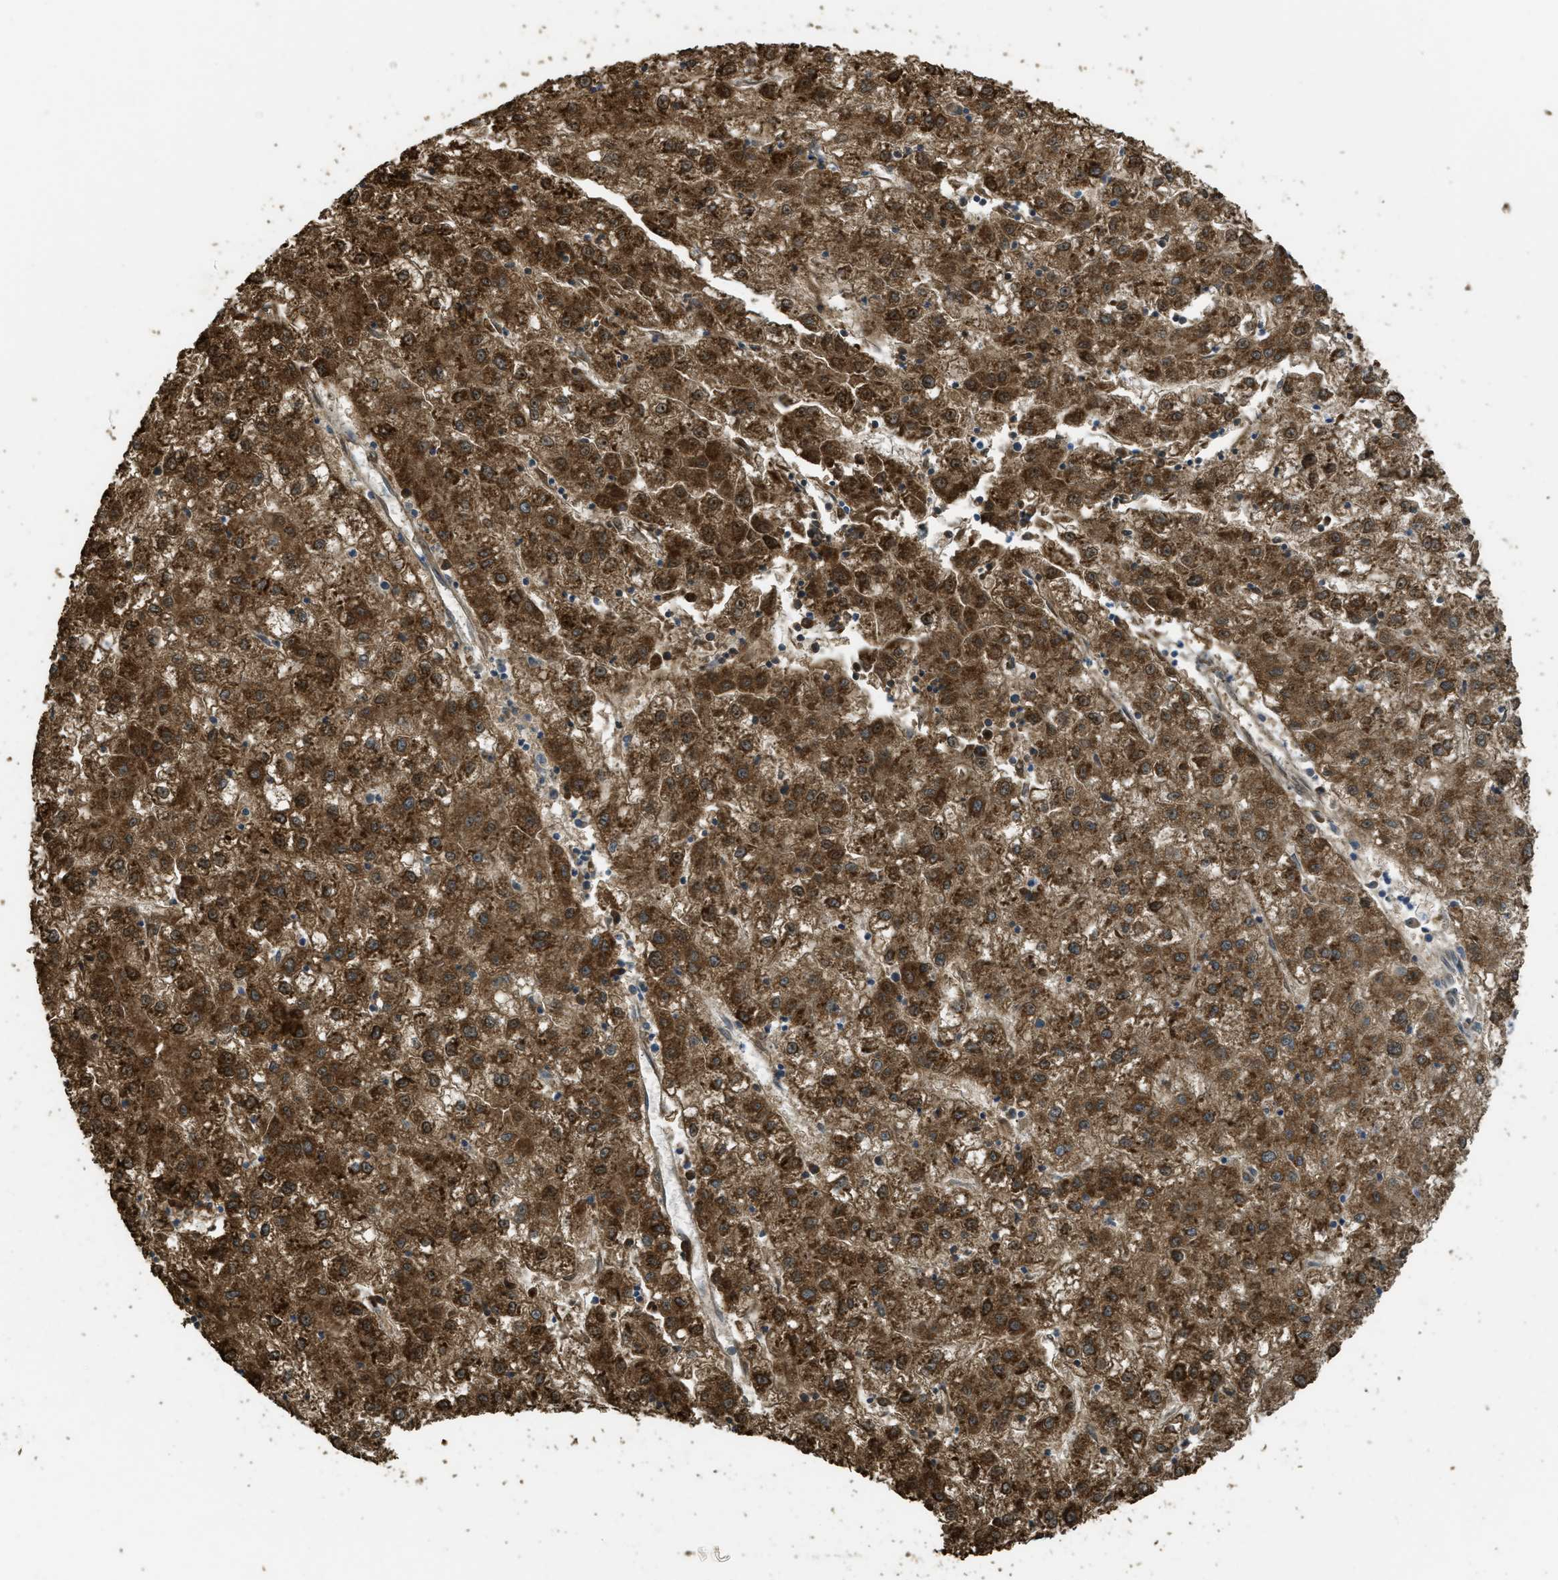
{"staining": {"intensity": "strong", "quantity": ">75%", "location": "cytoplasmic/membranous,nuclear"}, "tissue": "liver cancer", "cell_type": "Tumor cells", "image_type": "cancer", "snomed": [{"axis": "morphology", "description": "Carcinoma, Hepatocellular, NOS"}, {"axis": "topography", "description": "Liver"}], "caption": "A high-resolution image shows IHC staining of hepatocellular carcinoma (liver), which displays strong cytoplasmic/membranous and nuclear staining in about >75% of tumor cells.", "gene": "CTPS1", "patient": {"sex": "male", "age": 72}}